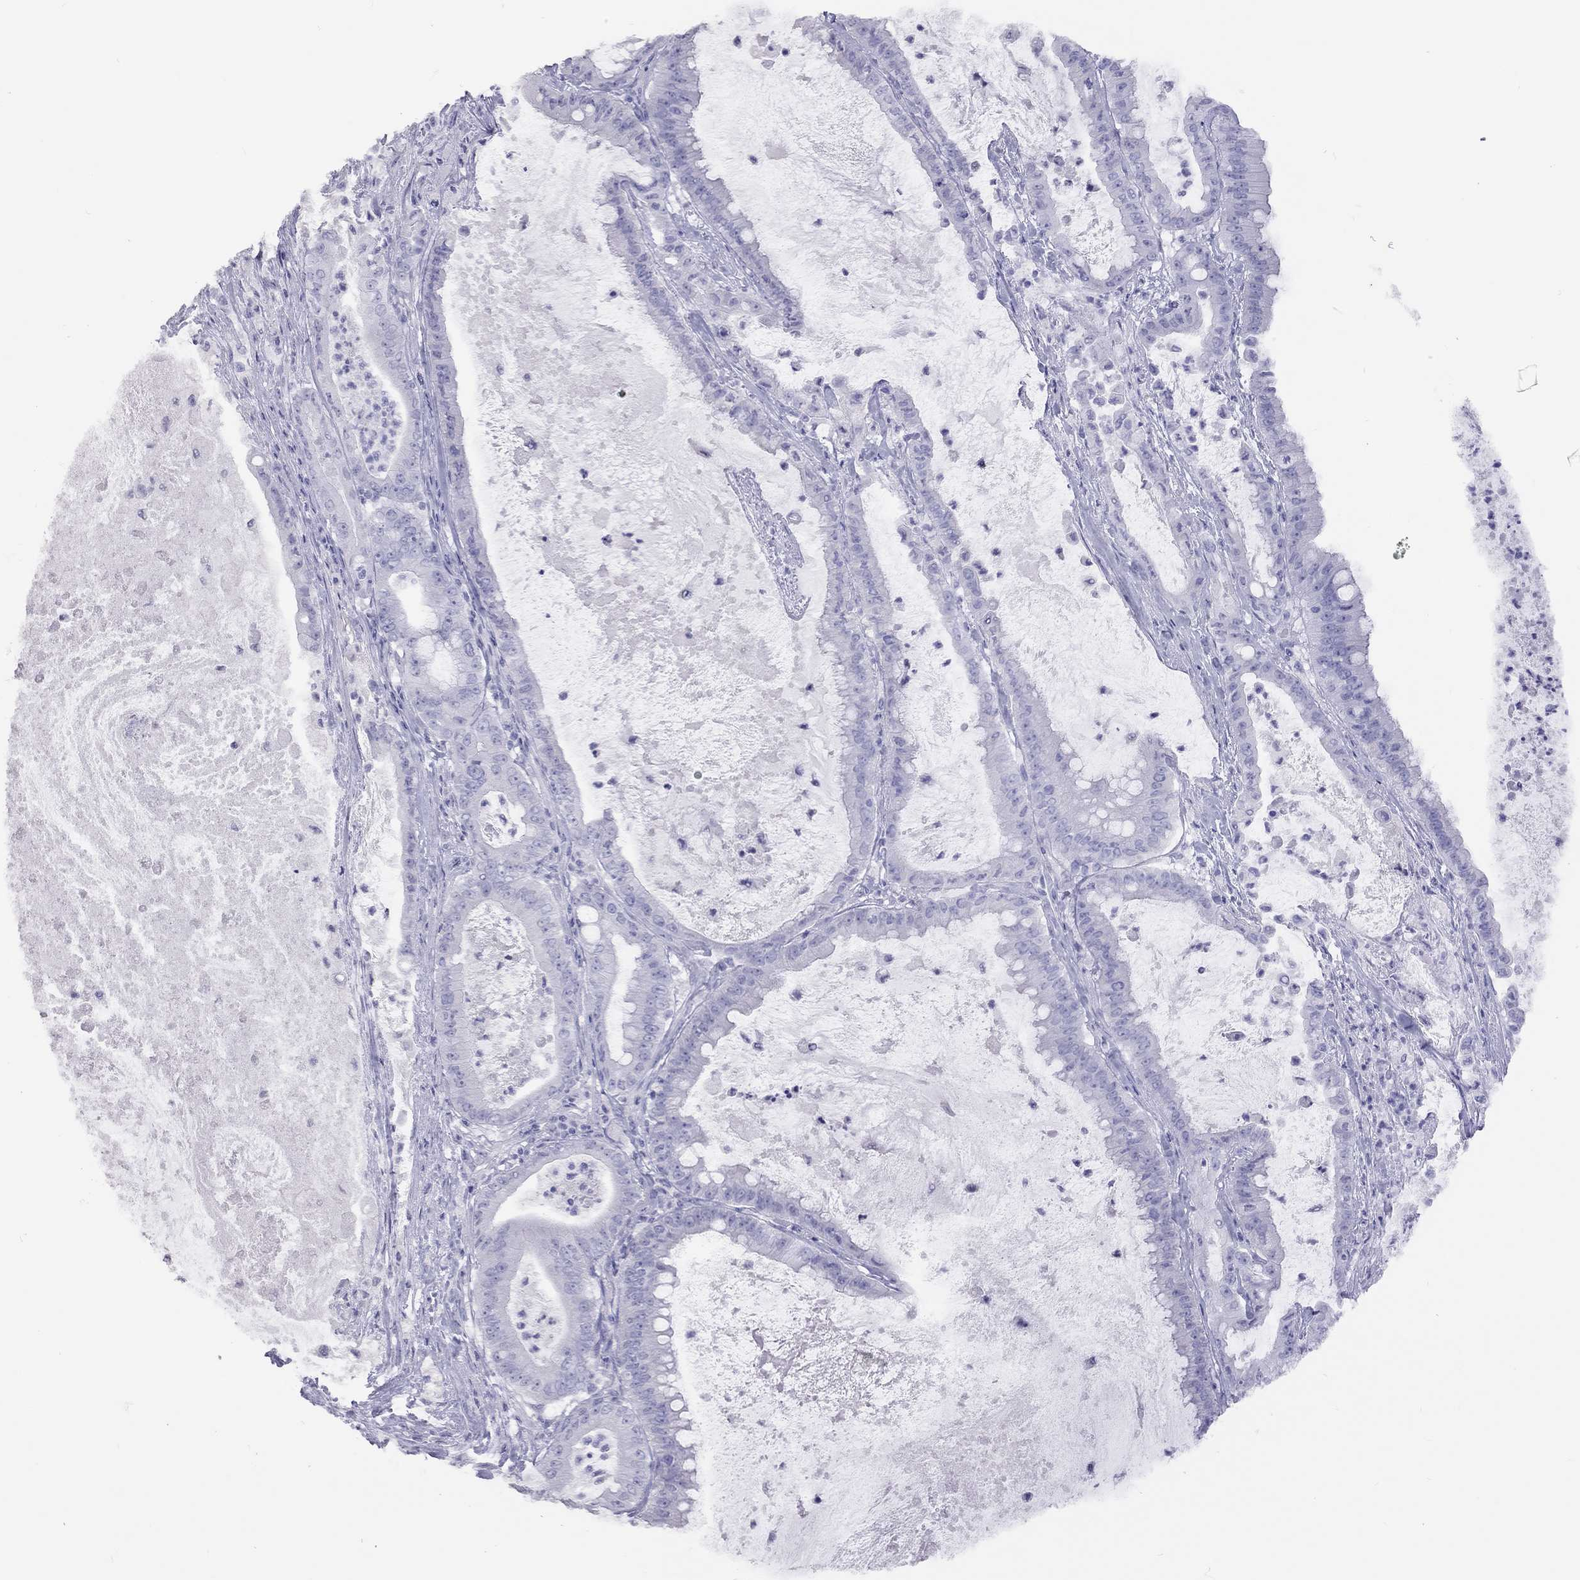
{"staining": {"intensity": "negative", "quantity": "none", "location": "none"}, "tissue": "pancreatic cancer", "cell_type": "Tumor cells", "image_type": "cancer", "snomed": [{"axis": "morphology", "description": "Adenocarcinoma, NOS"}, {"axis": "topography", "description": "Pancreas"}], "caption": "Immunohistochemistry of human pancreatic adenocarcinoma shows no expression in tumor cells. (Stains: DAB IHC with hematoxylin counter stain, Microscopy: brightfield microscopy at high magnification).", "gene": "STAG3", "patient": {"sex": "male", "age": 71}}